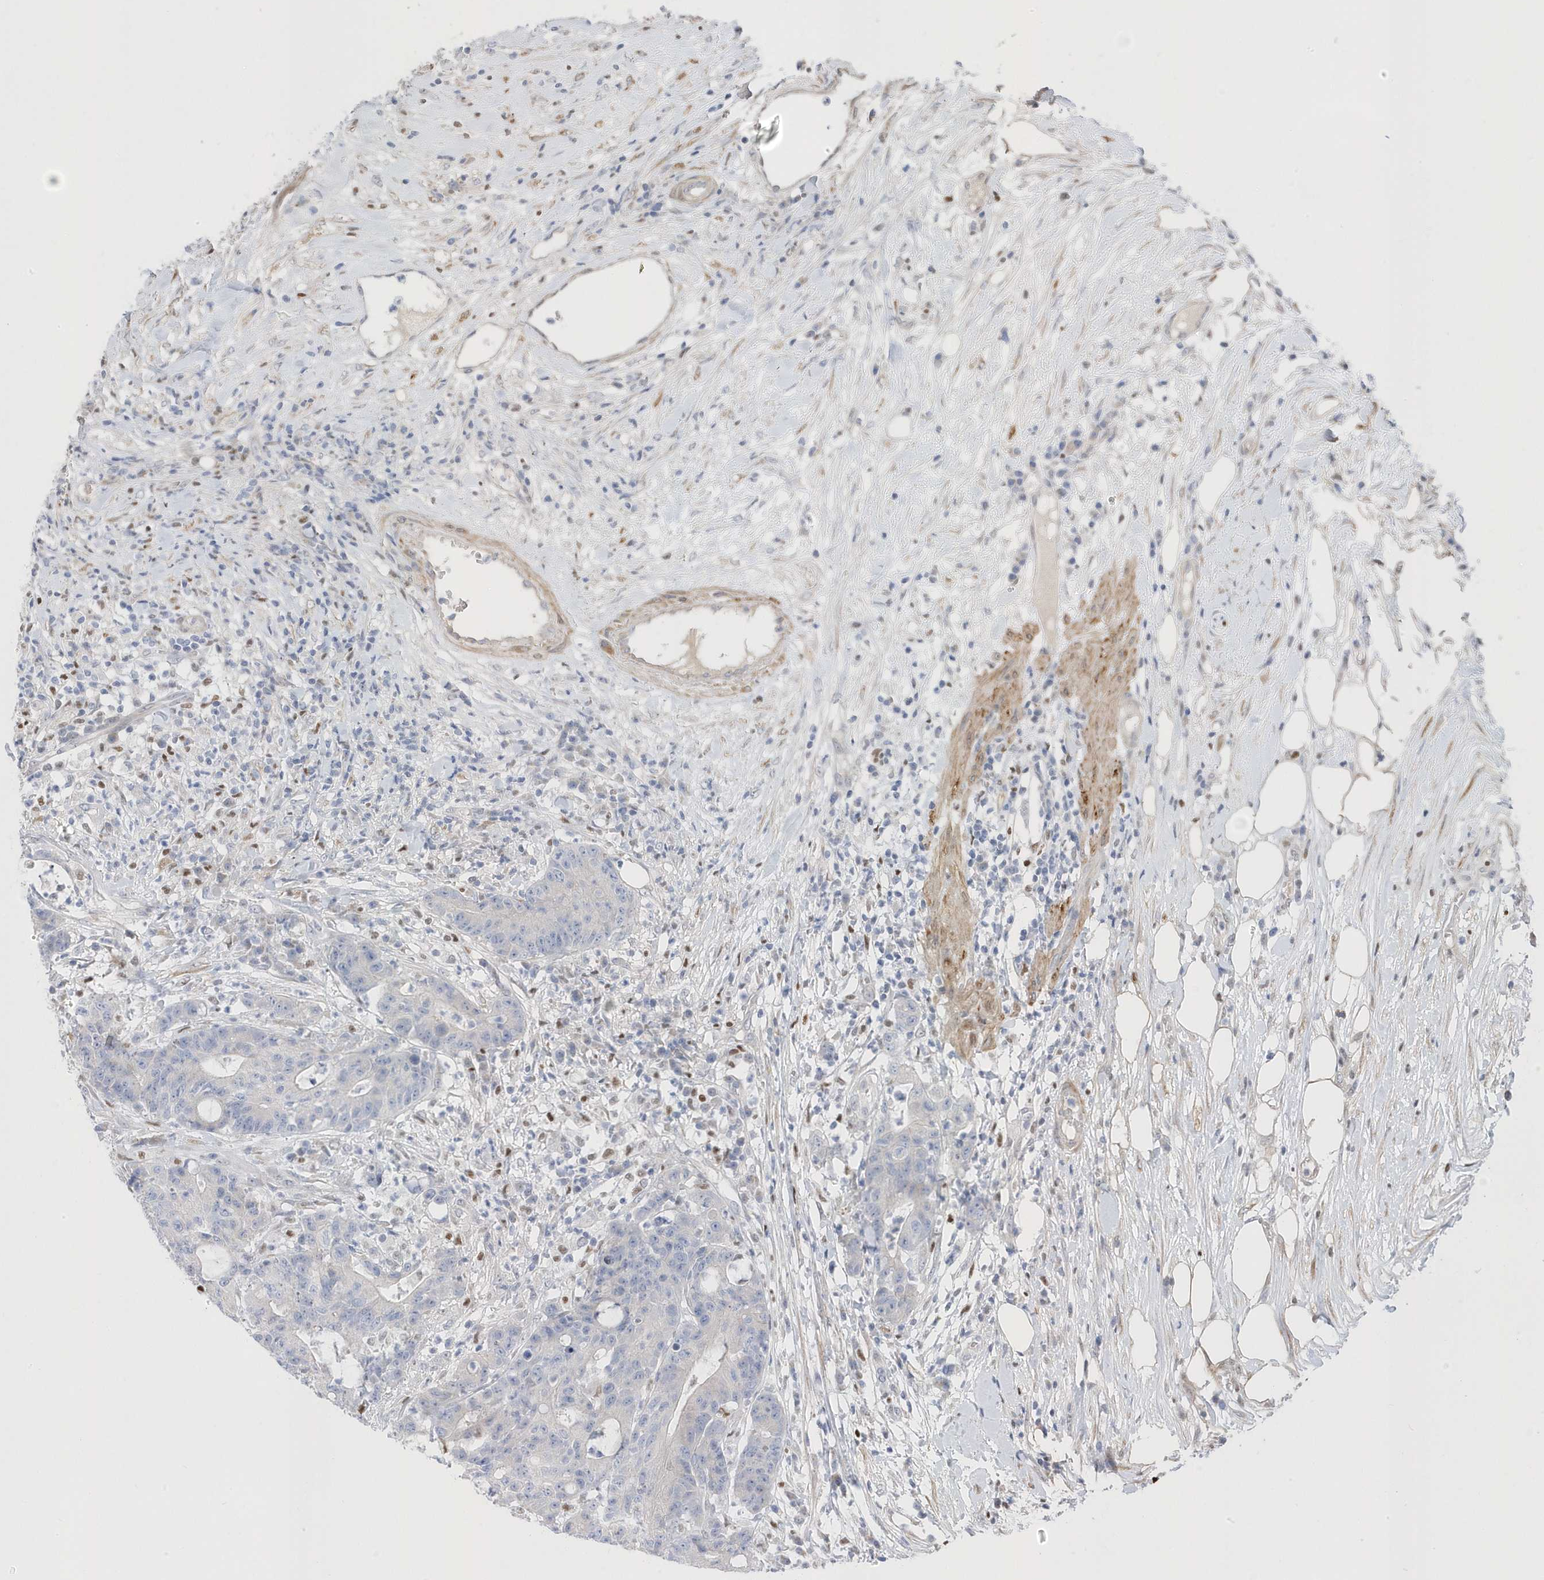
{"staining": {"intensity": "negative", "quantity": "none", "location": "none"}, "tissue": "colorectal cancer", "cell_type": "Tumor cells", "image_type": "cancer", "snomed": [{"axis": "morphology", "description": "Adenocarcinoma, NOS"}, {"axis": "topography", "description": "Colon"}], "caption": "IHC of human colorectal cancer reveals no expression in tumor cells.", "gene": "GTPBP6", "patient": {"sex": "female", "age": 84}}